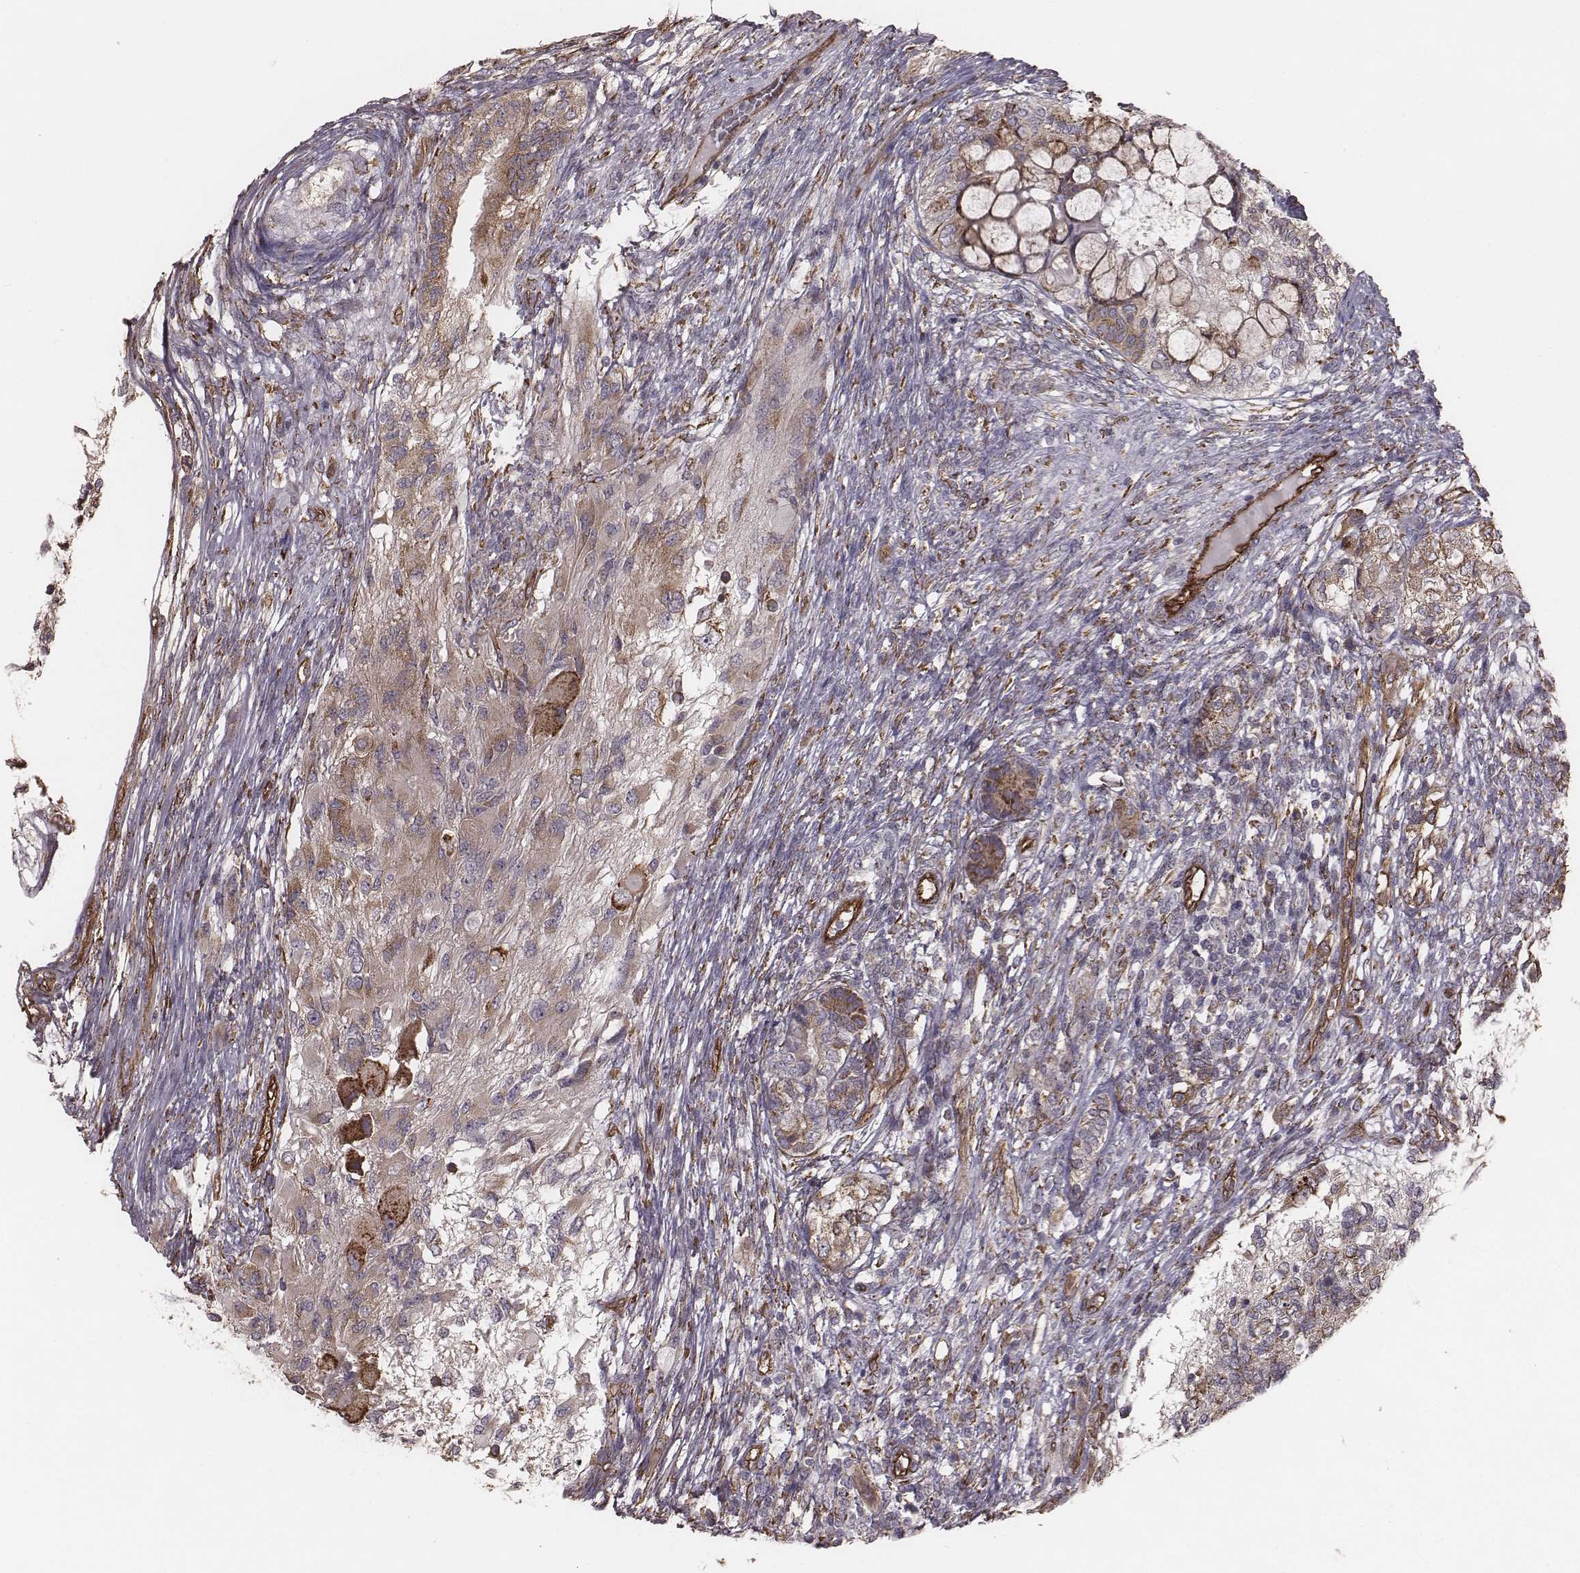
{"staining": {"intensity": "moderate", "quantity": "25%-75%", "location": "cytoplasmic/membranous"}, "tissue": "testis cancer", "cell_type": "Tumor cells", "image_type": "cancer", "snomed": [{"axis": "morphology", "description": "Seminoma, NOS"}, {"axis": "morphology", "description": "Carcinoma, Embryonal, NOS"}, {"axis": "topography", "description": "Testis"}], "caption": "Immunohistochemical staining of embryonal carcinoma (testis) demonstrates medium levels of moderate cytoplasmic/membranous staining in approximately 25%-75% of tumor cells.", "gene": "PALMD", "patient": {"sex": "male", "age": 41}}